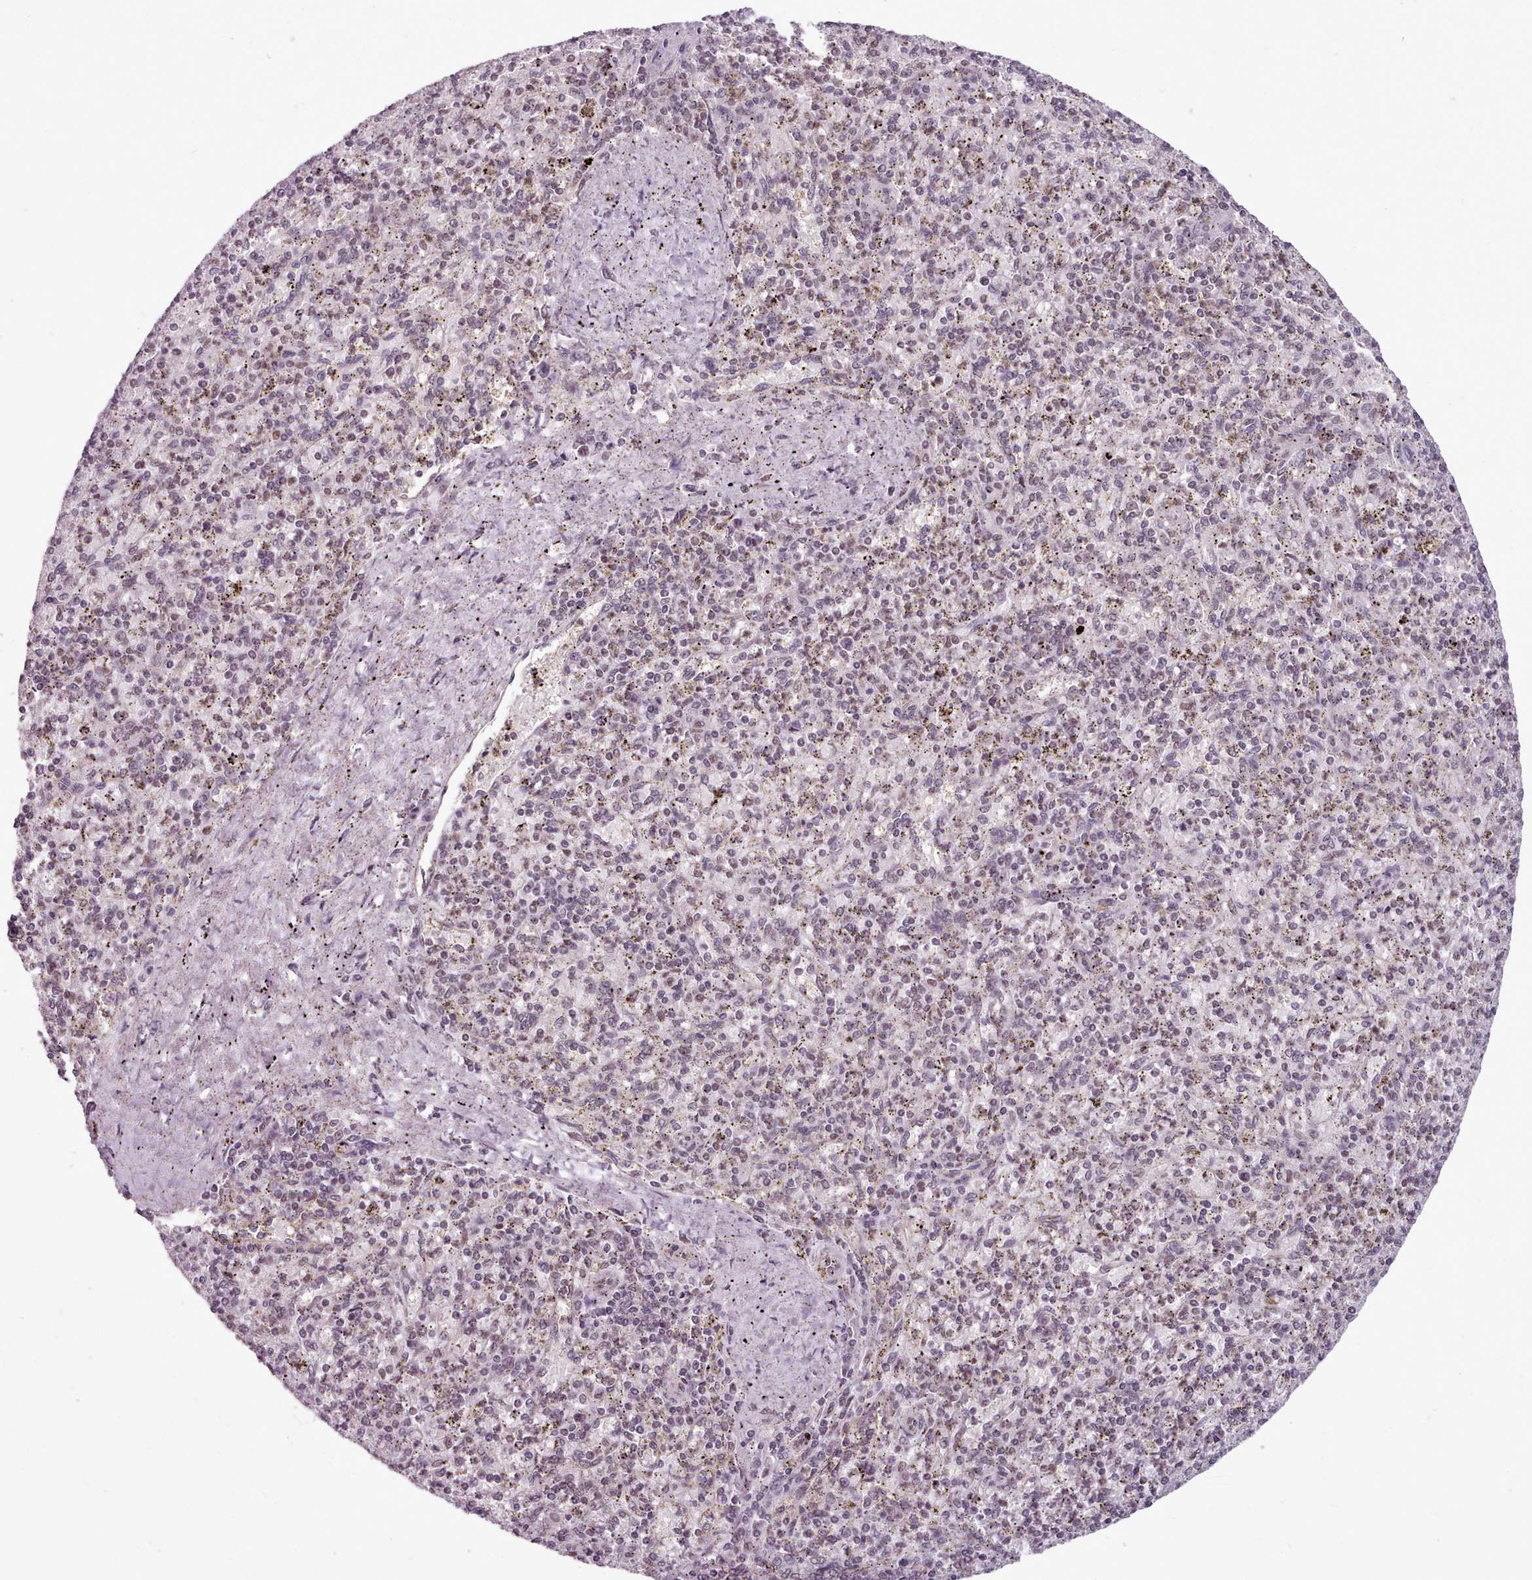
{"staining": {"intensity": "moderate", "quantity": "25%-75%", "location": "nuclear"}, "tissue": "spleen", "cell_type": "Cells in red pulp", "image_type": "normal", "snomed": [{"axis": "morphology", "description": "Normal tissue, NOS"}, {"axis": "topography", "description": "Spleen"}], "caption": "A high-resolution photomicrograph shows IHC staining of normal spleen, which shows moderate nuclear positivity in approximately 25%-75% of cells in red pulp. Using DAB (brown) and hematoxylin (blue) stains, captured at high magnification using brightfield microscopy.", "gene": "SRRM1", "patient": {"sex": "male", "age": 72}}